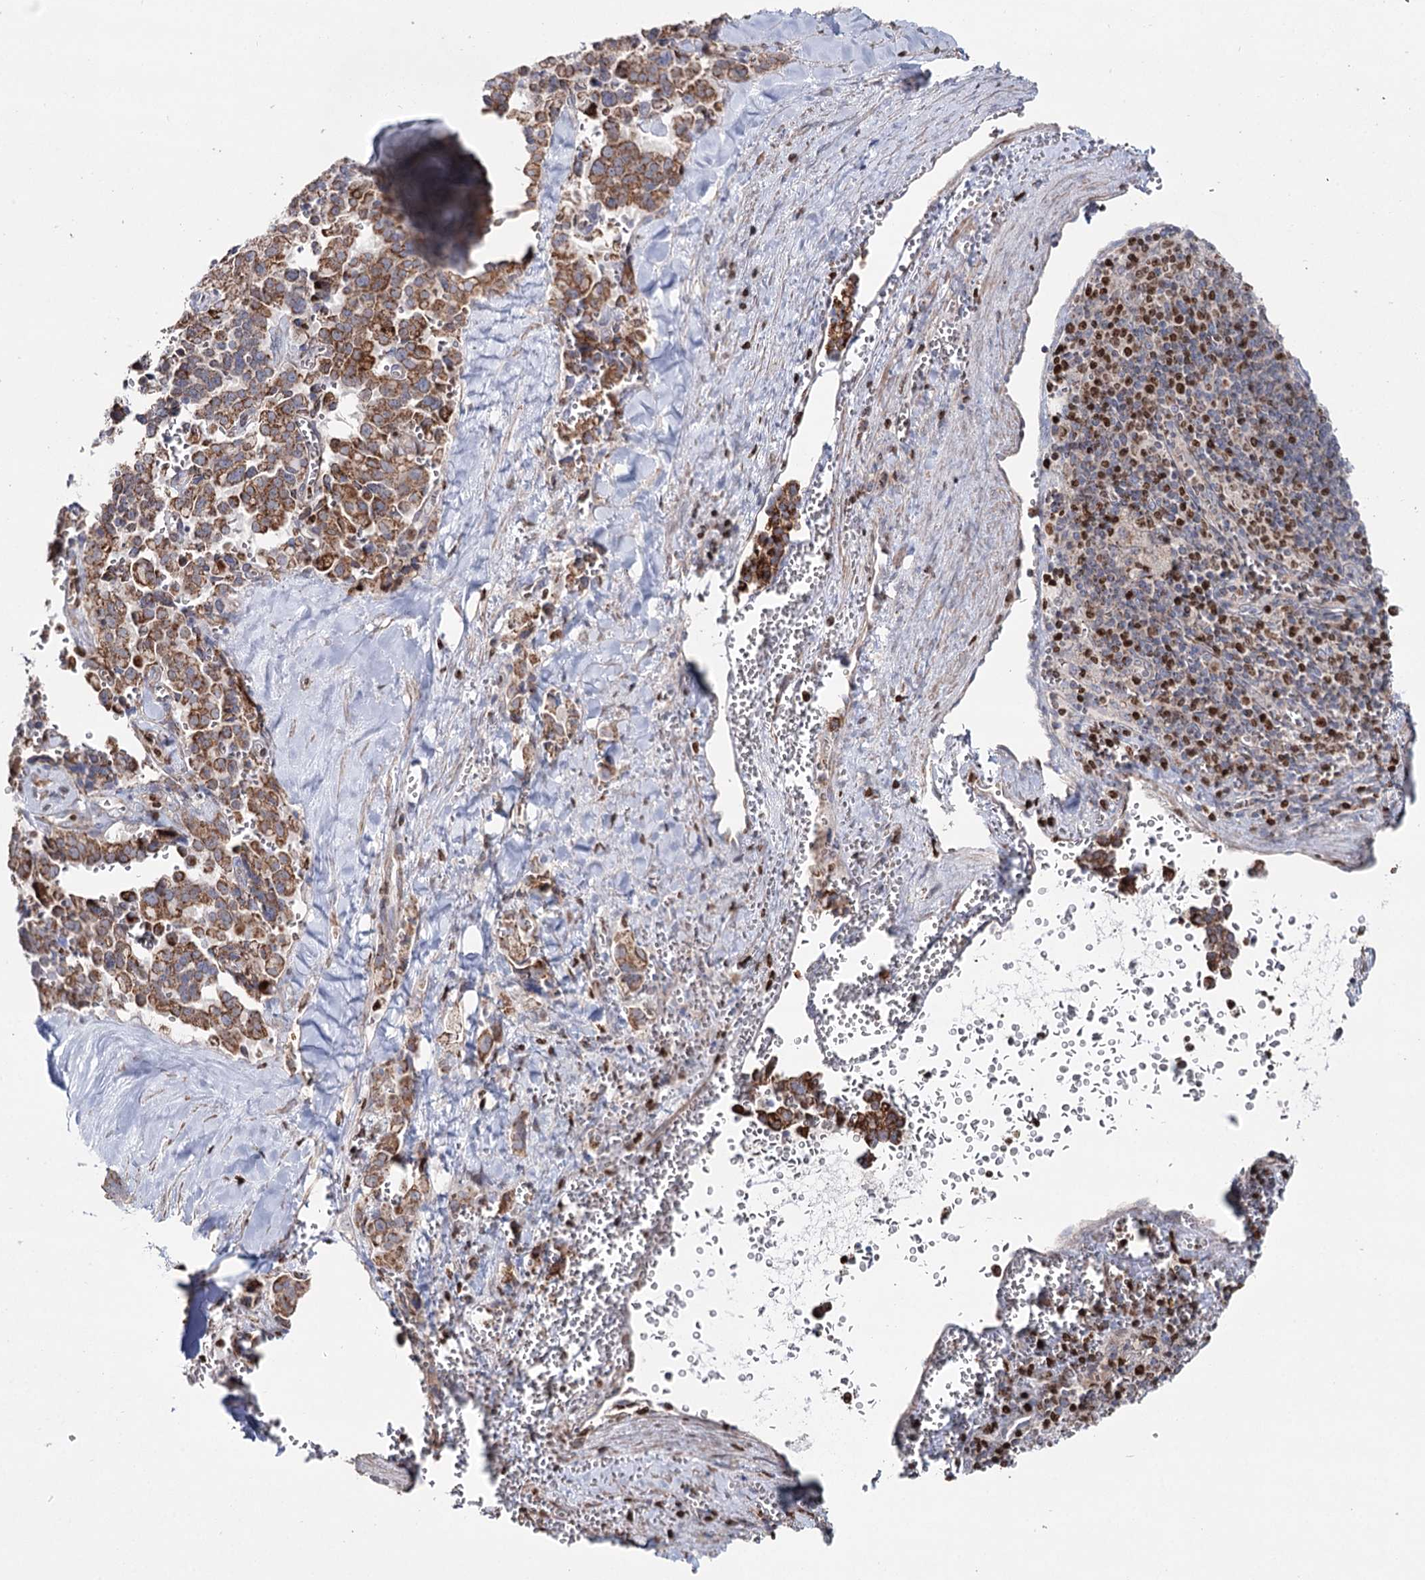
{"staining": {"intensity": "strong", "quantity": ">75%", "location": "cytoplasmic/membranous"}, "tissue": "pancreatic cancer", "cell_type": "Tumor cells", "image_type": "cancer", "snomed": [{"axis": "morphology", "description": "Adenocarcinoma, NOS"}, {"axis": "topography", "description": "Pancreas"}], "caption": "Protein staining of adenocarcinoma (pancreatic) tissue reveals strong cytoplasmic/membranous expression in about >75% of tumor cells.", "gene": "PDHX", "patient": {"sex": "male", "age": 65}}